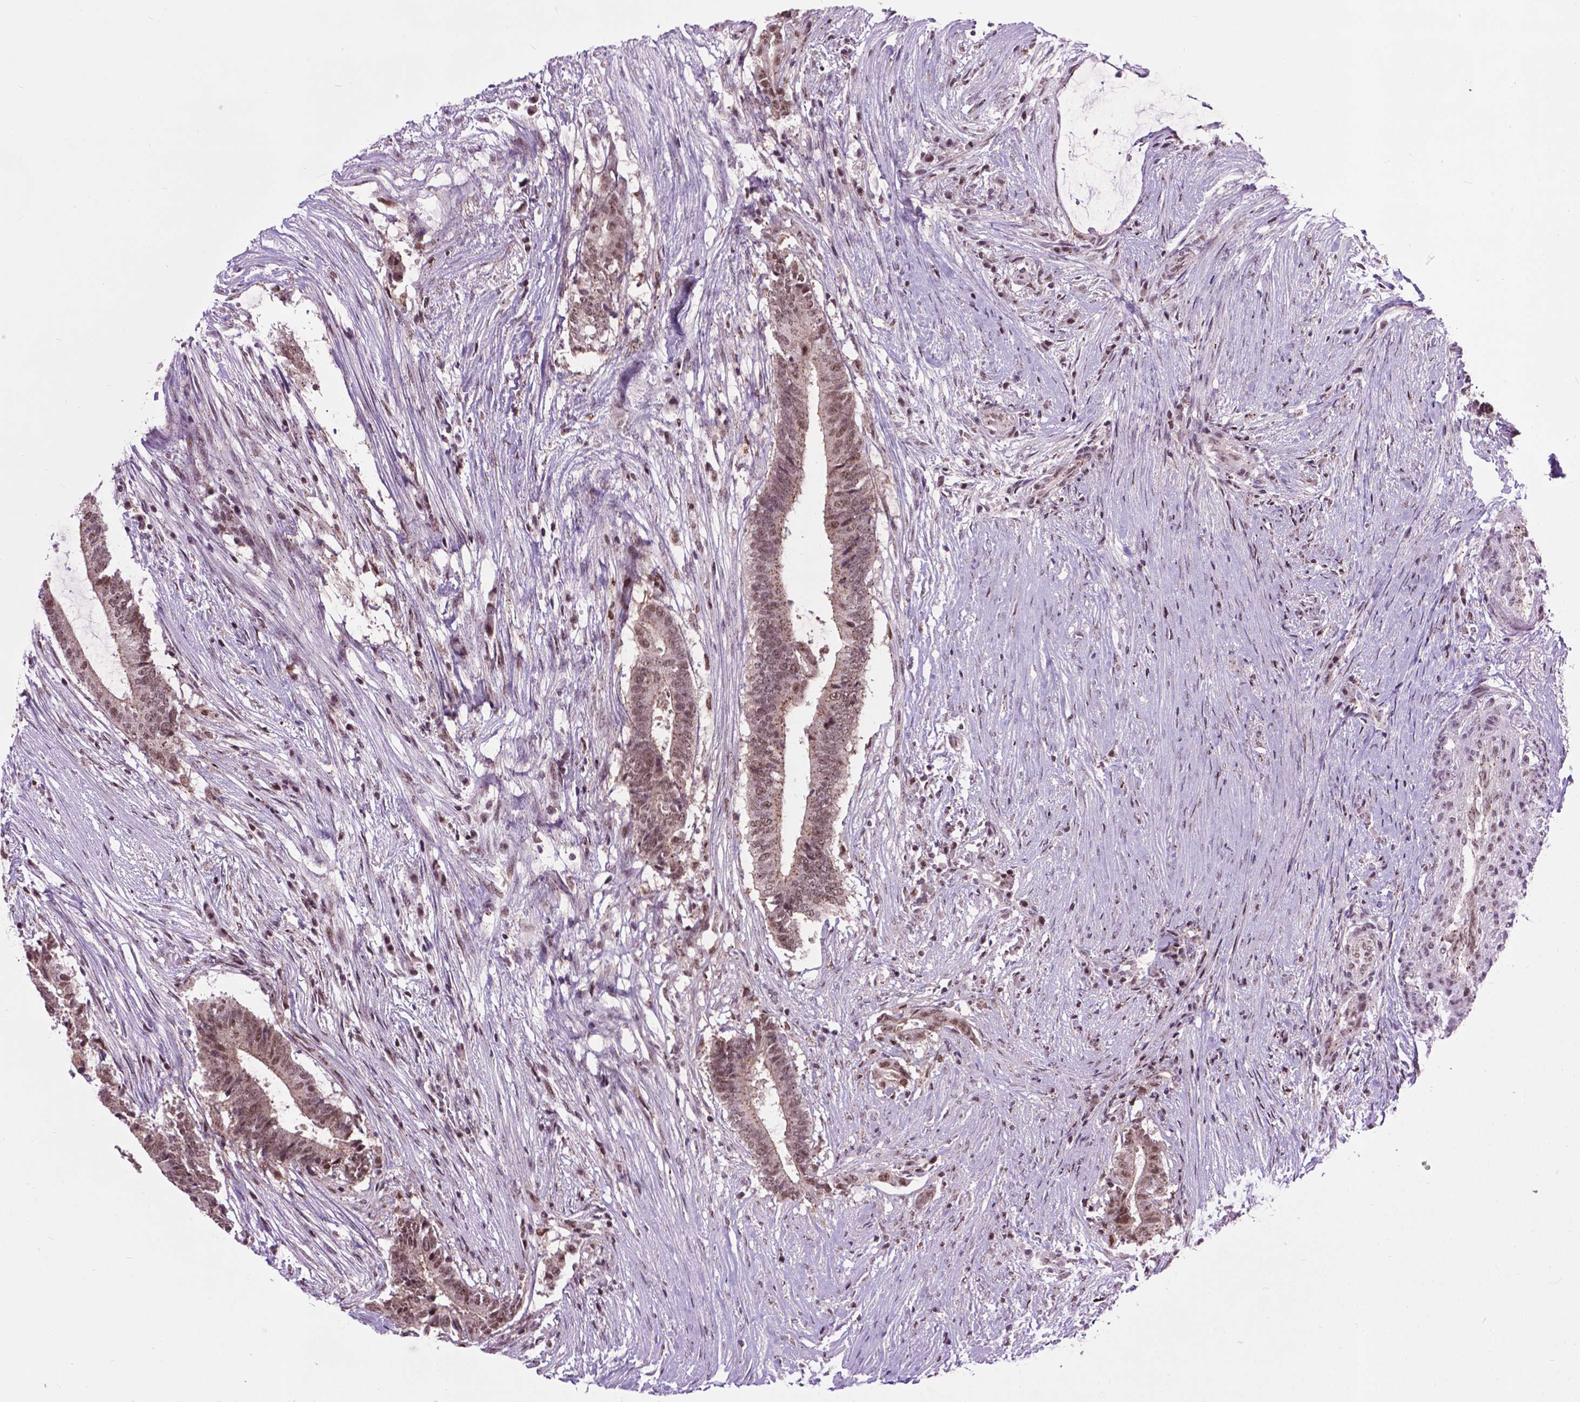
{"staining": {"intensity": "moderate", "quantity": ">75%", "location": "cytoplasmic/membranous,nuclear"}, "tissue": "colorectal cancer", "cell_type": "Tumor cells", "image_type": "cancer", "snomed": [{"axis": "morphology", "description": "Adenocarcinoma, NOS"}, {"axis": "topography", "description": "Colon"}], "caption": "Colorectal adenocarcinoma stained with a protein marker reveals moderate staining in tumor cells.", "gene": "EAF1", "patient": {"sex": "female", "age": 43}}